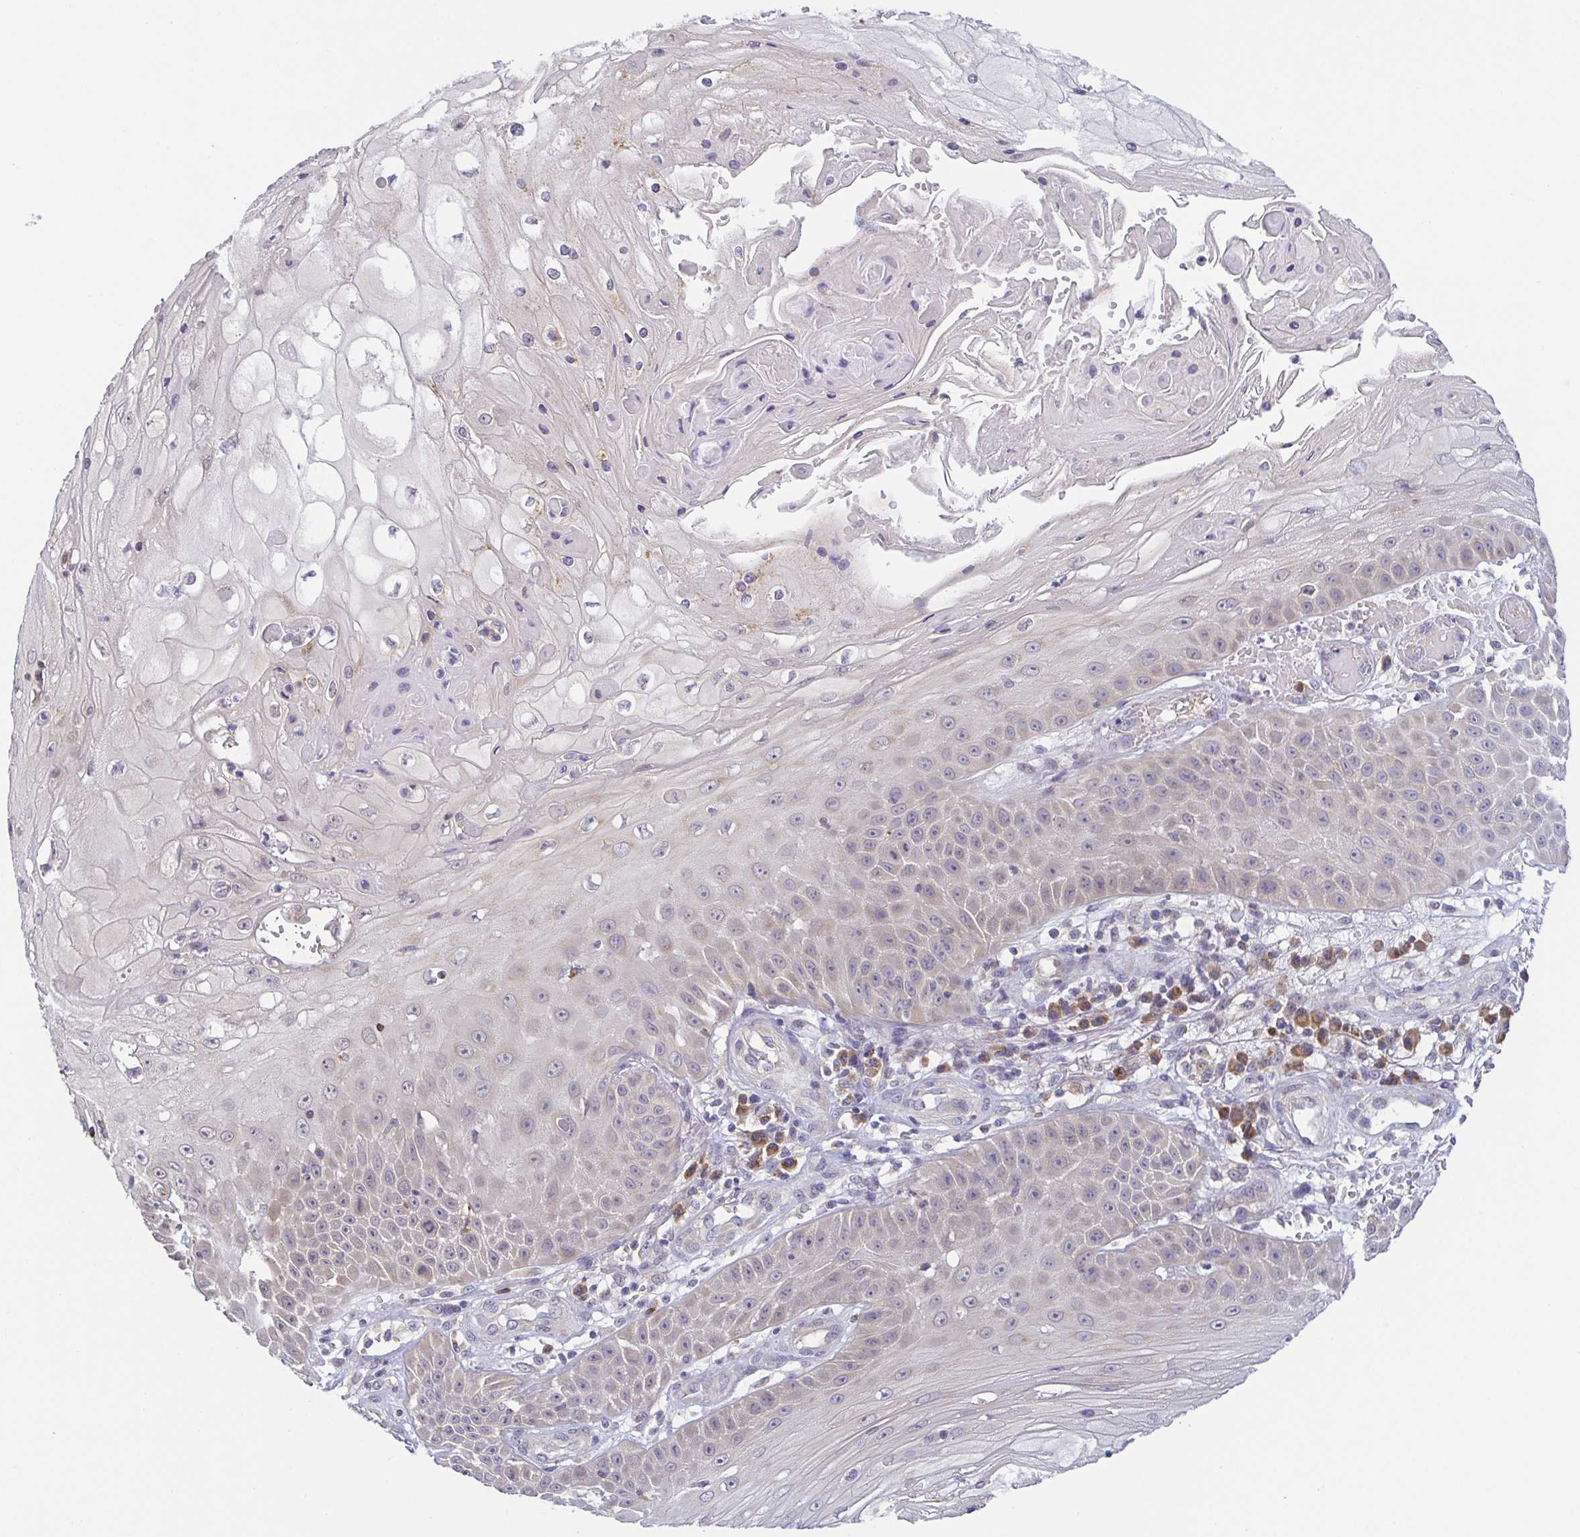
{"staining": {"intensity": "weak", "quantity": "25%-75%", "location": "cytoplasmic/membranous"}, "tissue": "skin cancer", "cell_type": "Tumor cells", "image_type": "cancer", "snomed": [{"axis": "morphology", "description": "Squamous cell carcinoma, NOS"}, {"axis": "topography", "description": "Skin"}], "caption": "Human squamous cell carcinoma (skin) stained with a brown dye shows weak cytoplasmic/membranous positive expression in approximately 25%-75% of tumor cells.", "gene": "BCL2L1", "patient": {"sex": "male", "age": 70}}